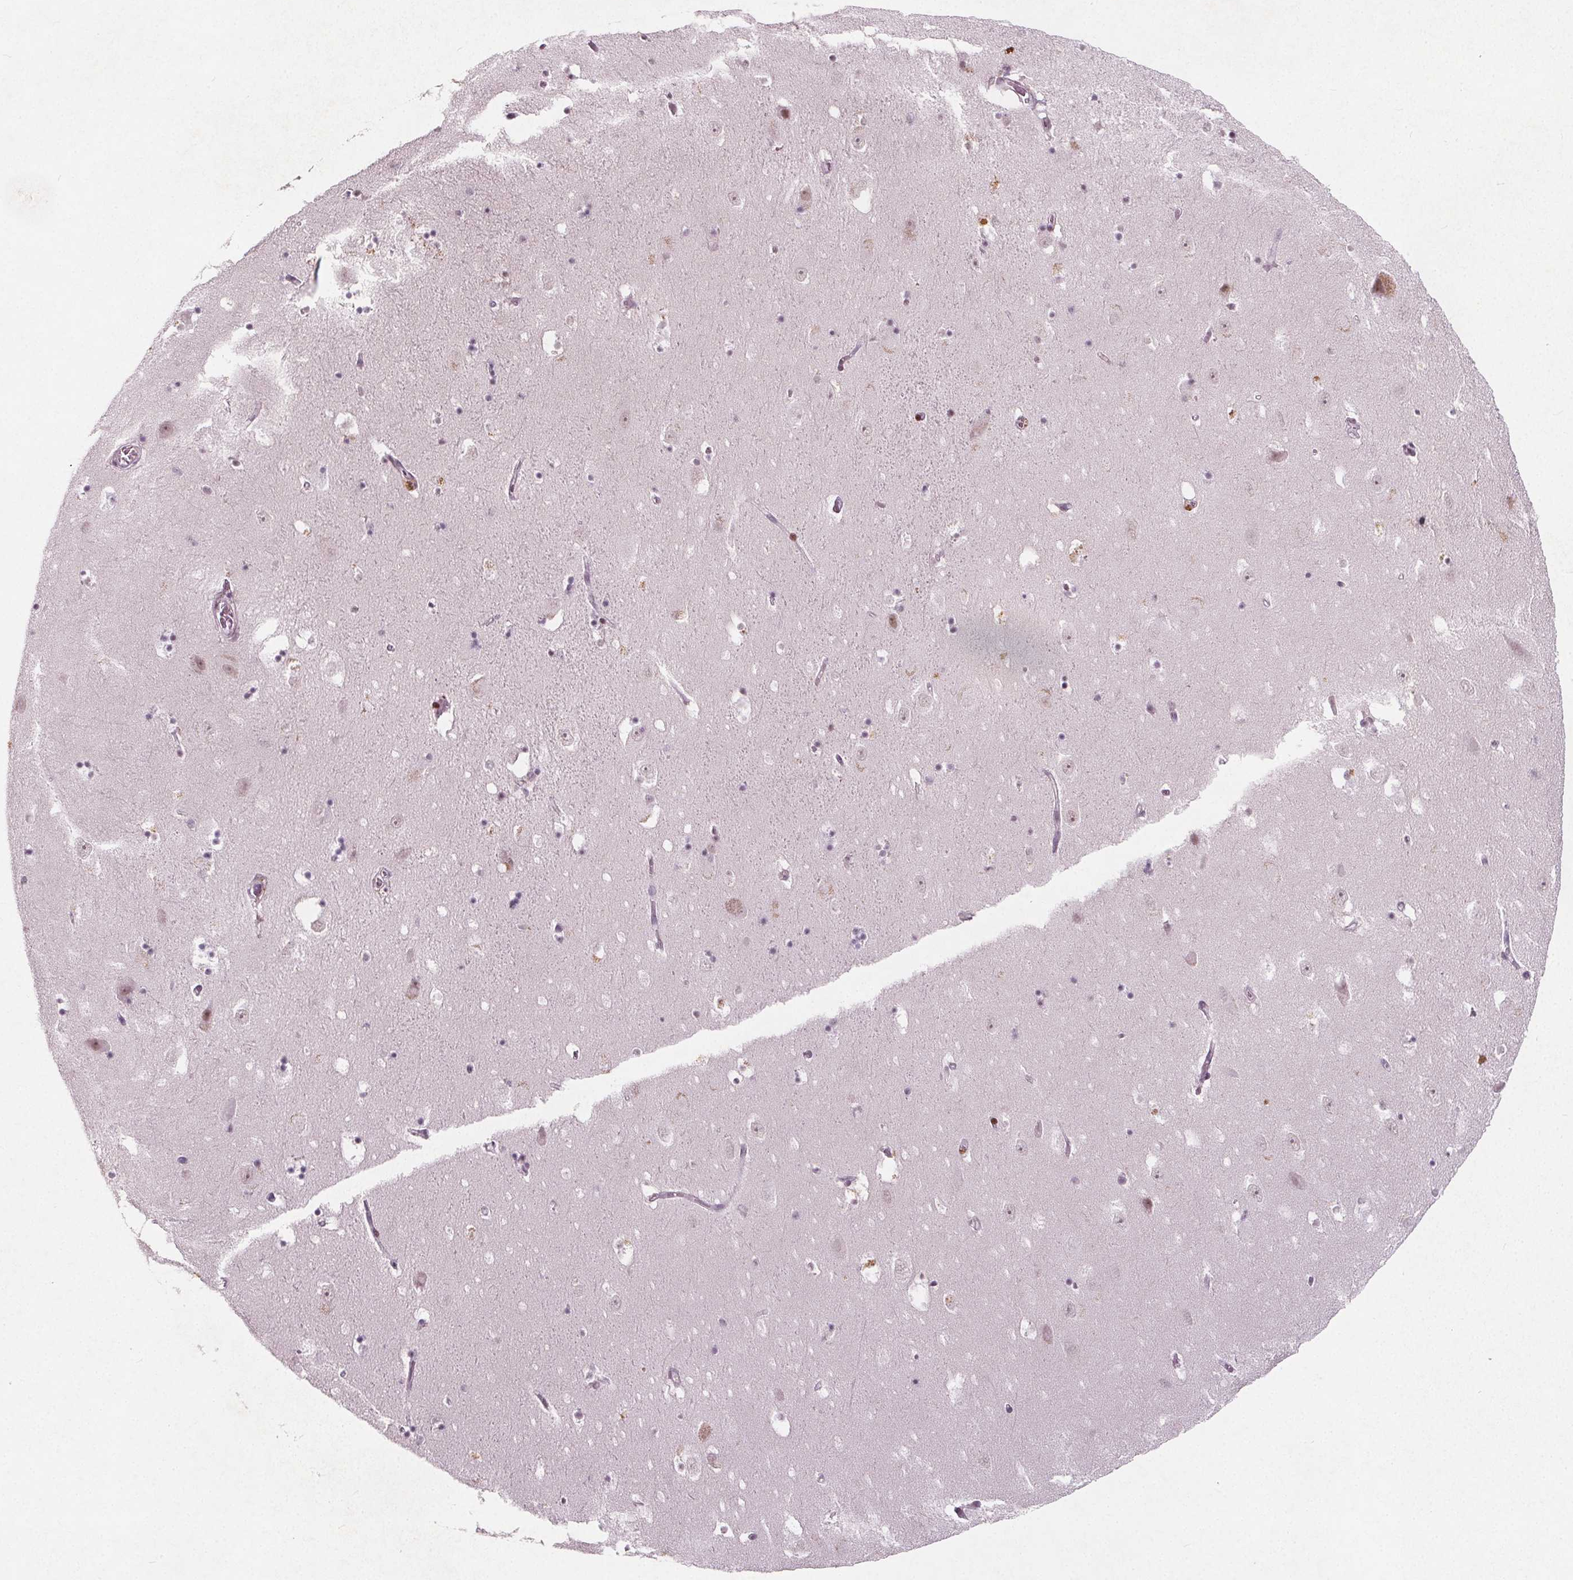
{"staining": {"intensity": "weak", "quantity": "<25%", "location": "nuclear"}, "tissue": "hippocampus", "cell_type": "Glial cells", "image_type": "normal", "snomed": [{"axis": "morphology", "description": "Normal tissue, NOS"}, {"axis": "topography", "description": "Hippocampus"}], "caption": "Glial cells are negative for protein expression in normal human hippocampus. Brightfield microscopy of immunohistochemistry (IHC) stained with DAB (brown) and hematoxylin (blue), captured at high magnification.", "gene": "TAF6L", "patient": {"sex": "male", "age": 58}}